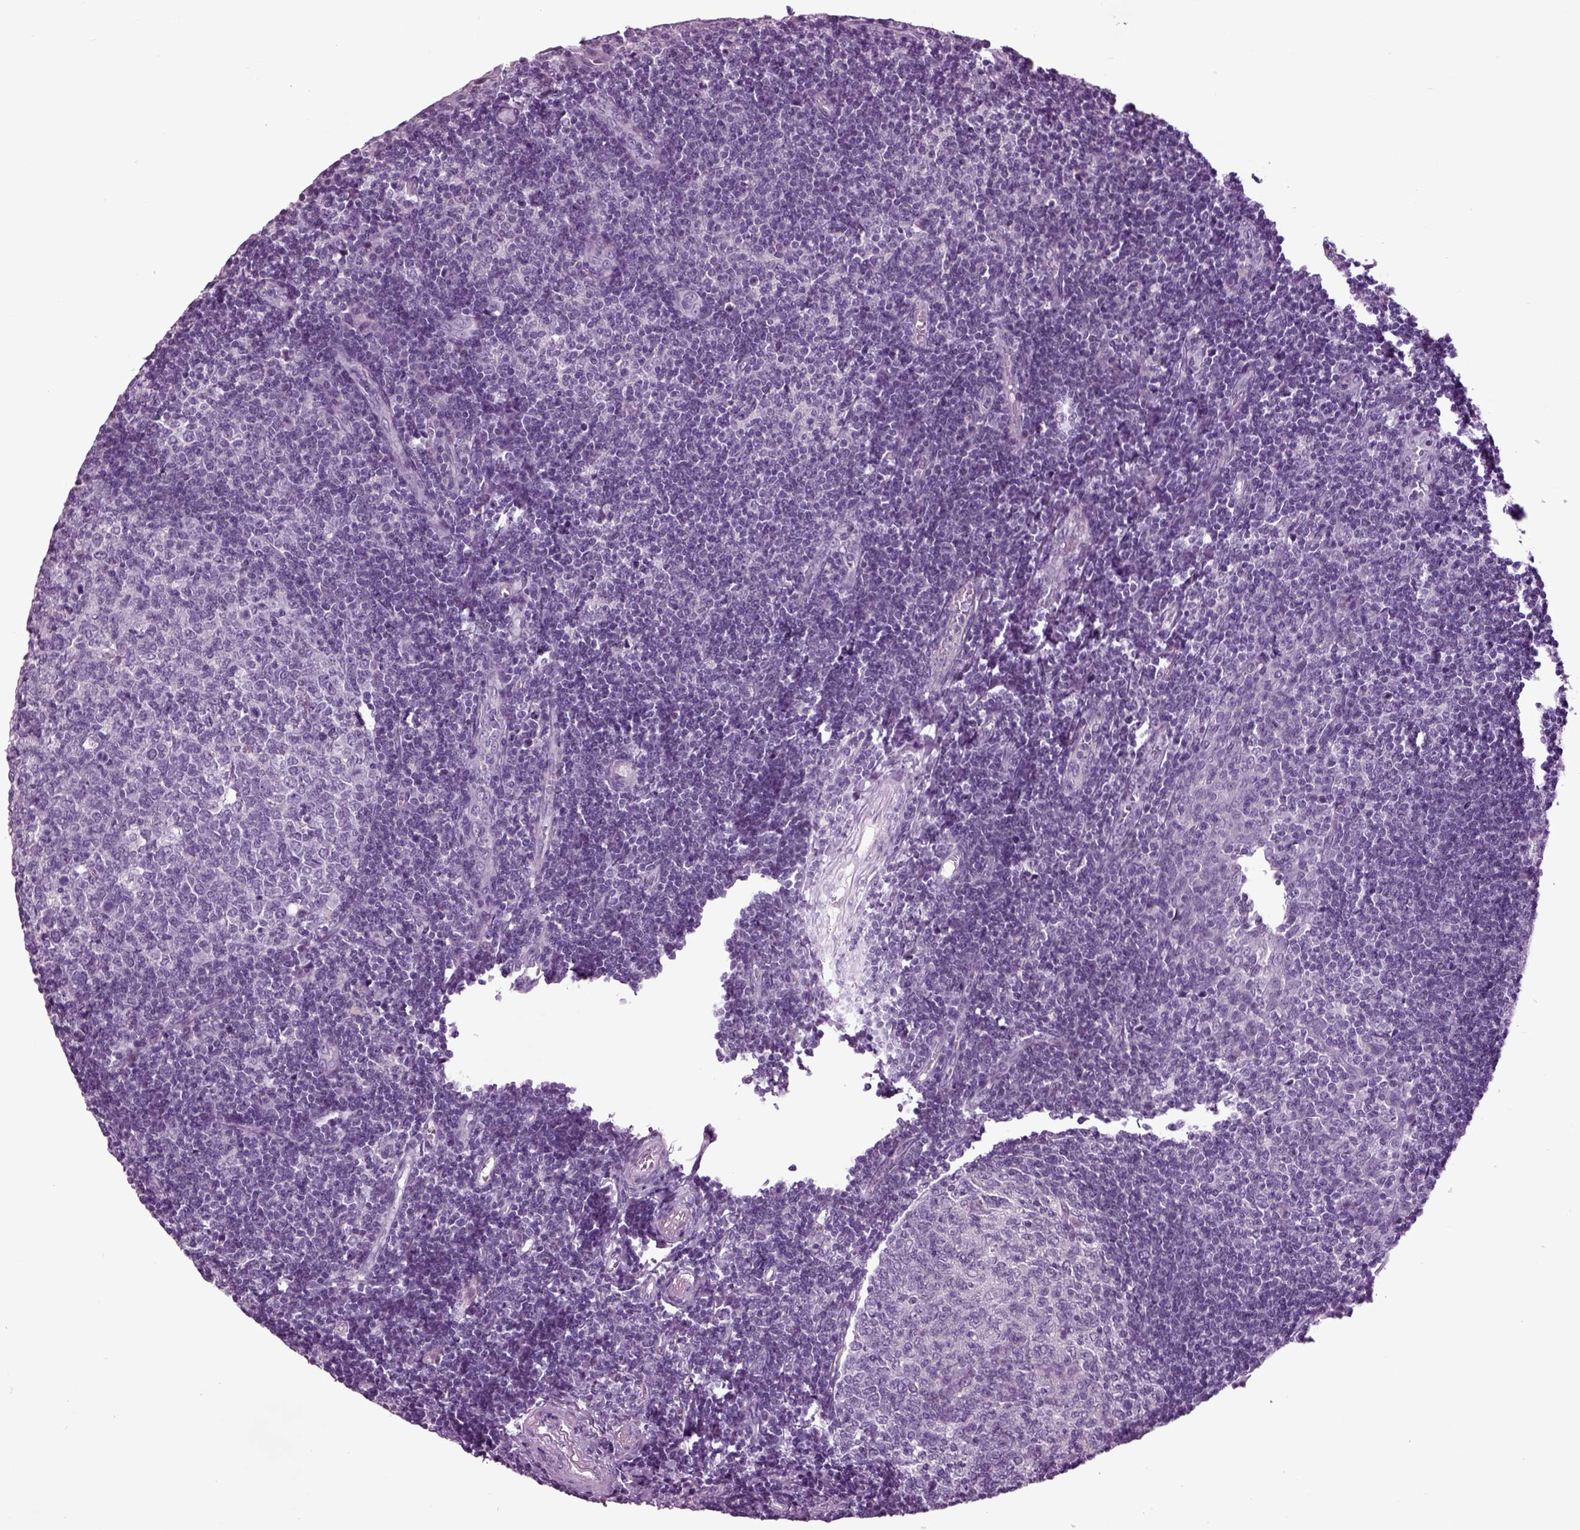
{"staining": {"intensity": "negative", "quantity": "none", "location": "none"}, "tissue": "tonsil", "cell_type": "Germinal center cells", "image_type": "normal", "snomed": [{"axis": "morphology", "description": "Normal tissue, NOS"}, {"axis": "topography", "description": "Tonsil"}], "caption": "The immunohistochemistry histopathology image has no significant staining in germinal center cells of tonsil.", "gene": "ARHGAP11A", "patient": {"sex": "female", "age": 13}}